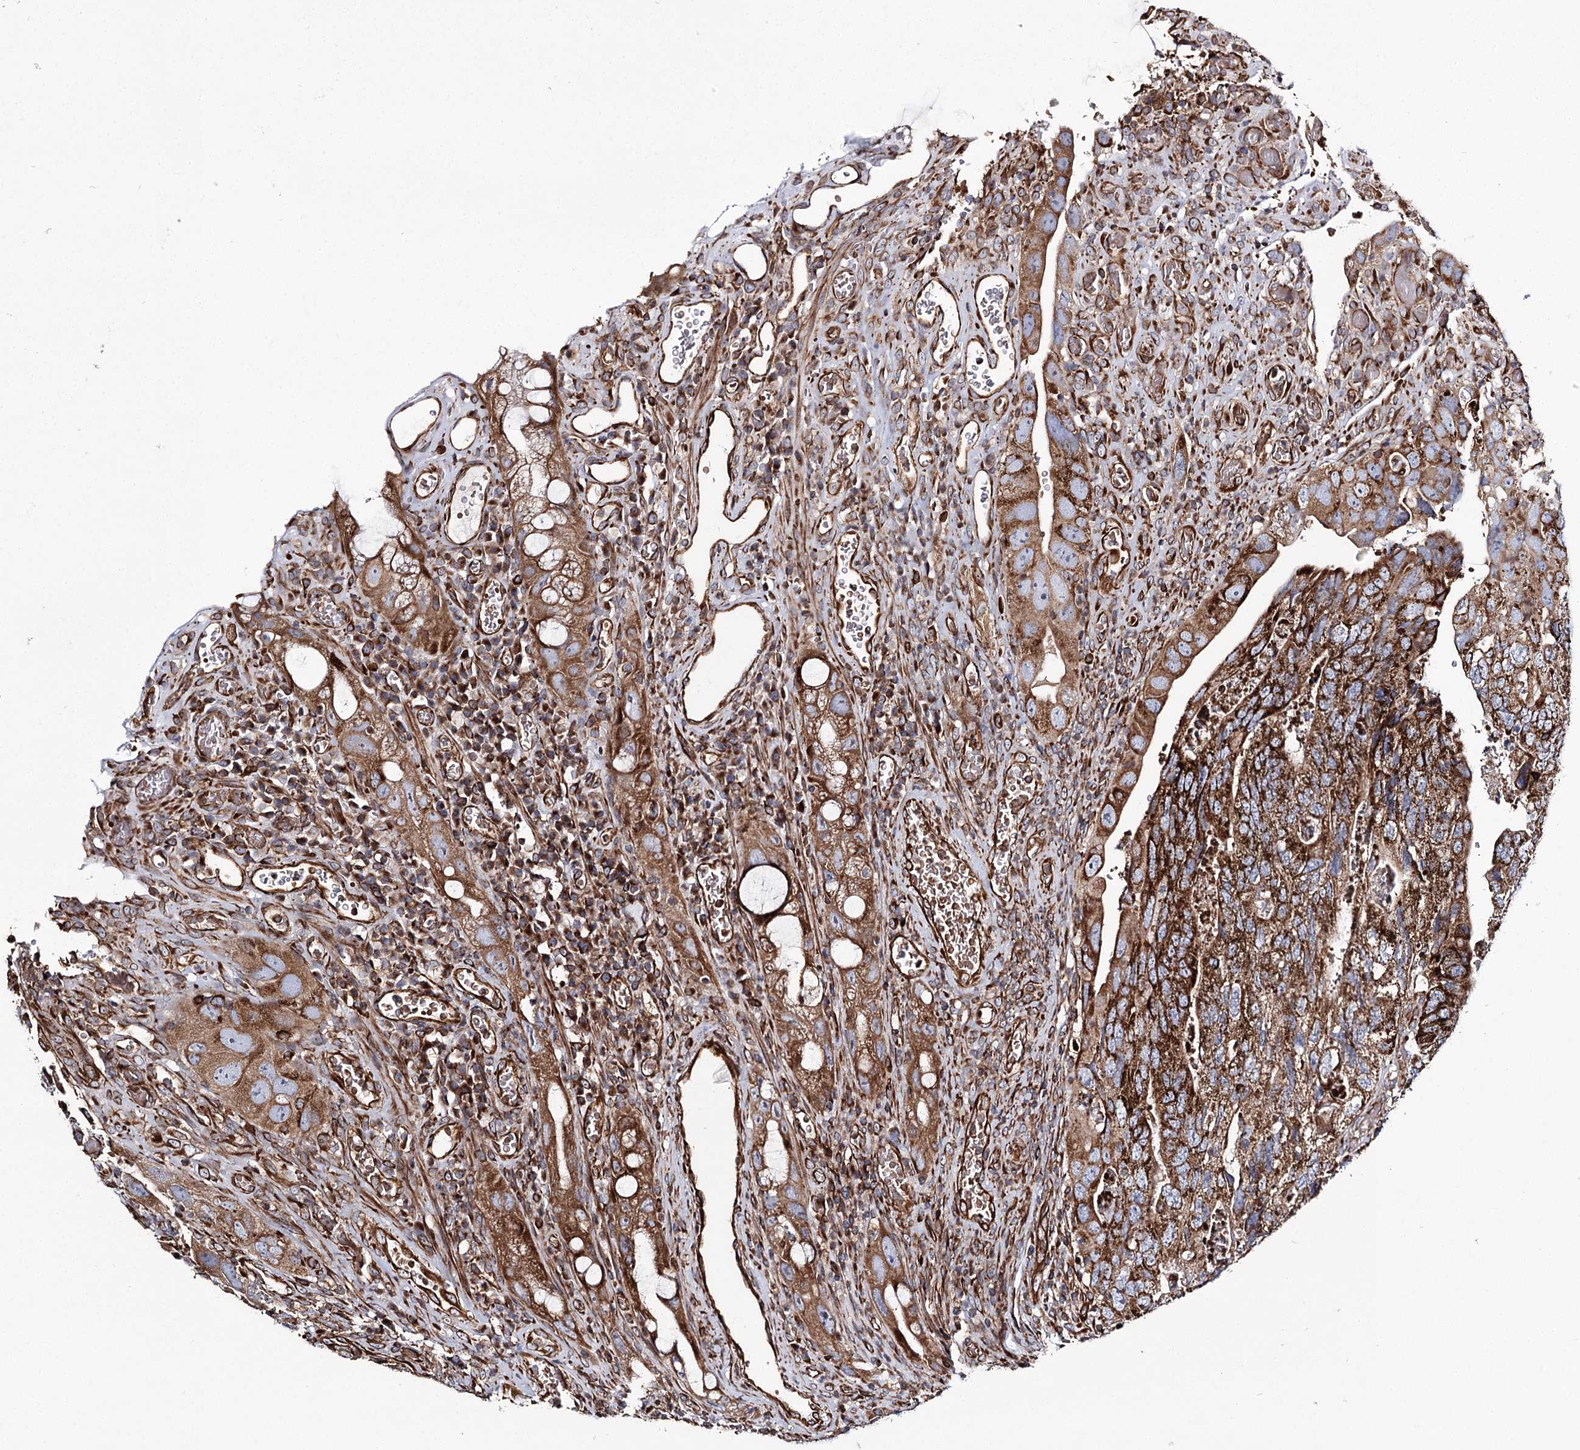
{"staining": {"intensity": "strong", "quantity": ">75%", "location": "cytoplasmic/membranous"}, "tissue": "colorectal cancer", "cell_type": "Tumor cells", "image_type": "cancer", "snomed": [{"axis": "morphology", "description": "Adenocarcinoma, NOS"}, {"axis": "topography", "description": "Rectum"}], "caption": "This is a photomicrograph of immunohistochemistry (IHC) staining of adenocarcinoma (colorectal), which shows strong expression in the cytoplasmic/membranous of tumor cells.", "gene": "THUMPD3", "patient": {"sex": "male", "age": 63}}